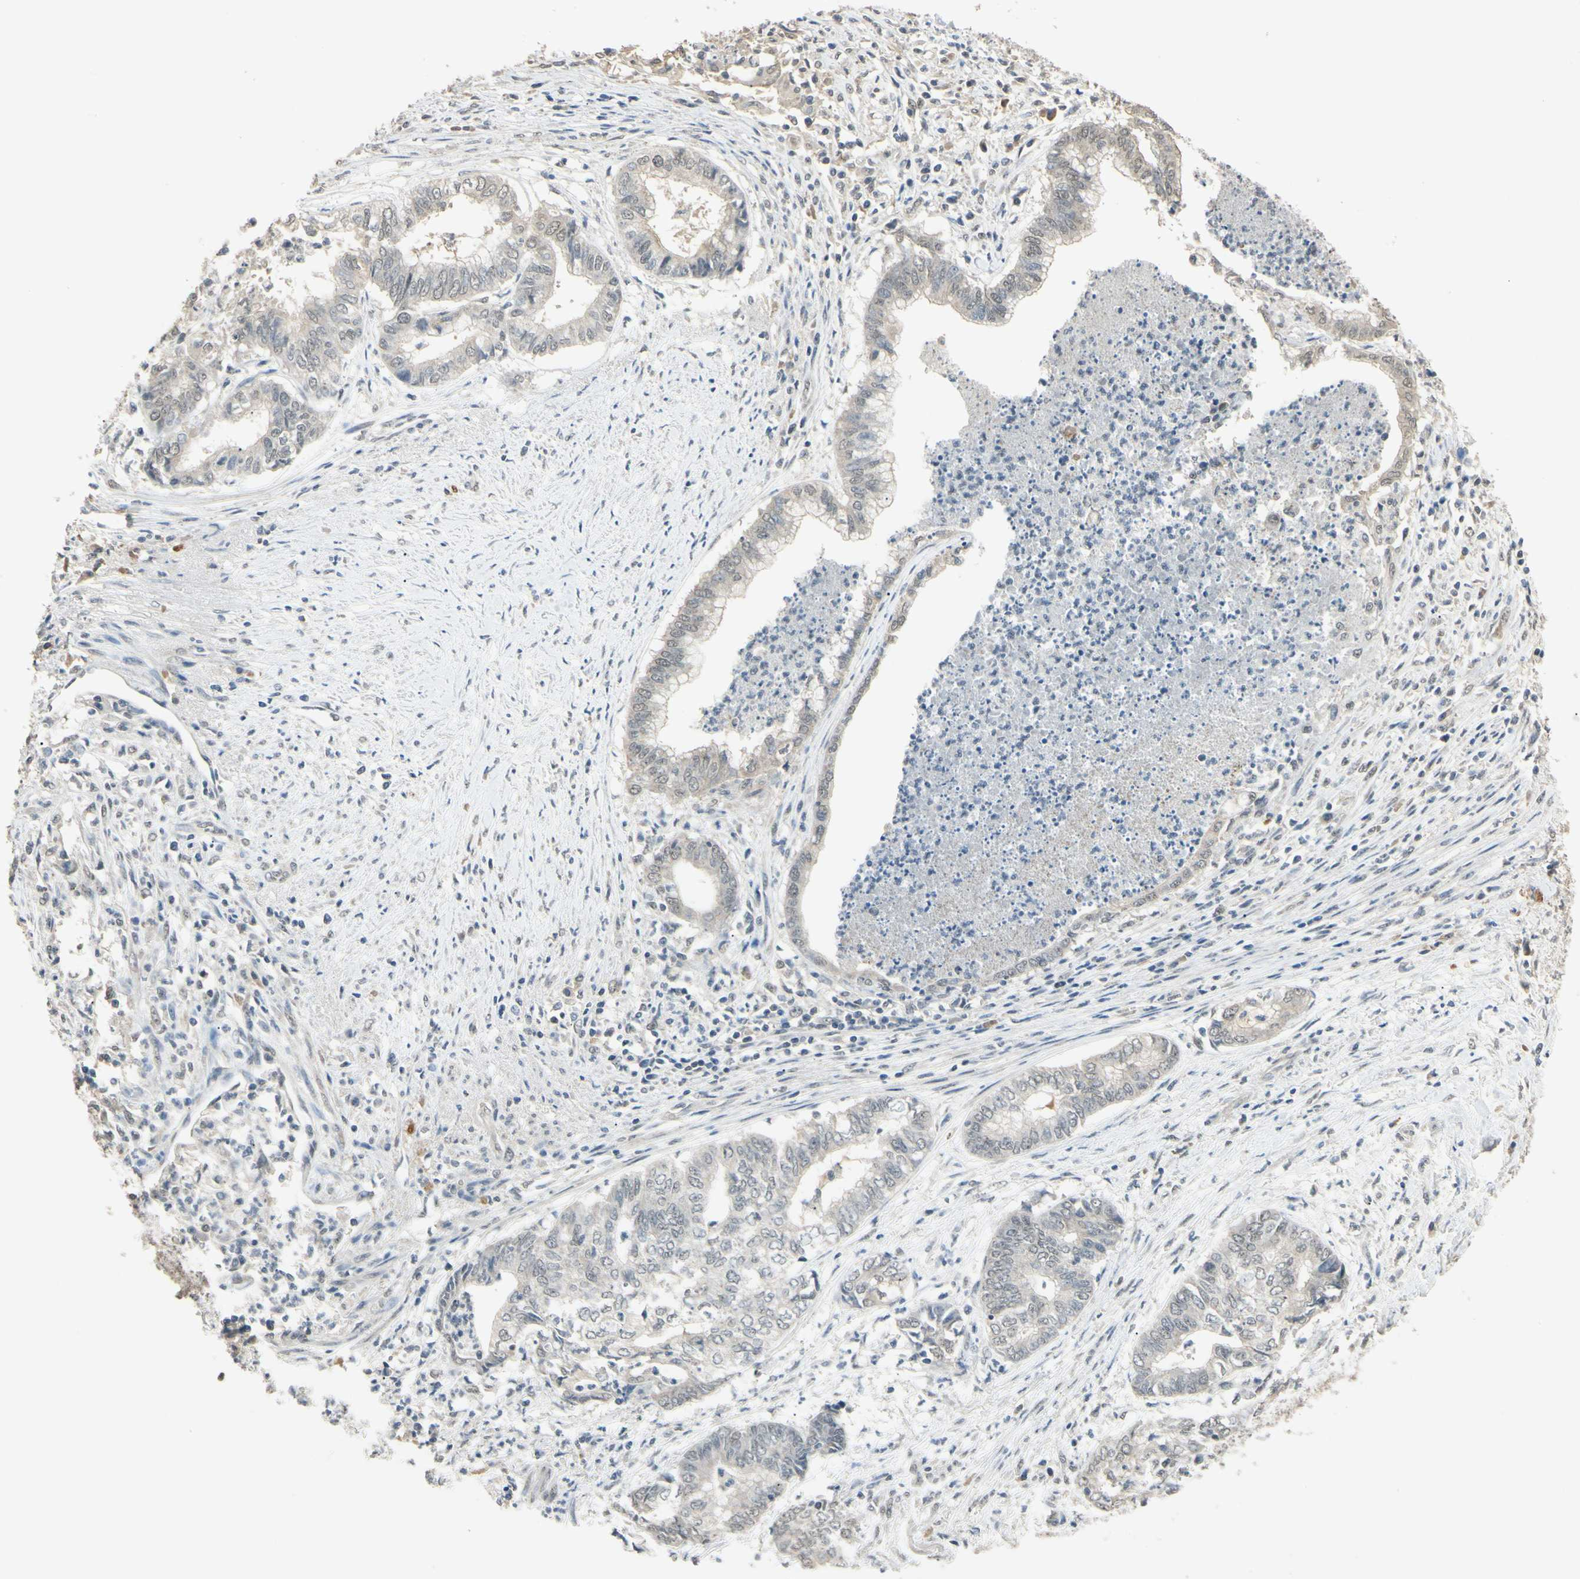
{"staining": {"intensity": "negative", "quantity": "none", "location": "none"}, "tissue": "endometrial cancer", "cell_type": "Tumor cells", "image_type": "cancer", "snomed": [{"axis": "morphology", "description": "Necrosis, NOS"}, {"axis": "morphology", "description": "Adenocarcinoma, NOS"}, {"axis": "topography", "description": "Endometrium"}], "caption": "High magnification brightfield microscopy of endometrial cancer (adenocarcinoma) stained with DAB (3,3'-diaminobenzidine) (brown) and counterstained with hematoxylin (blue): tumor cells show no significant staining.", "gene": "SGCA", "patient": {"sex": "female", "age": 79}}